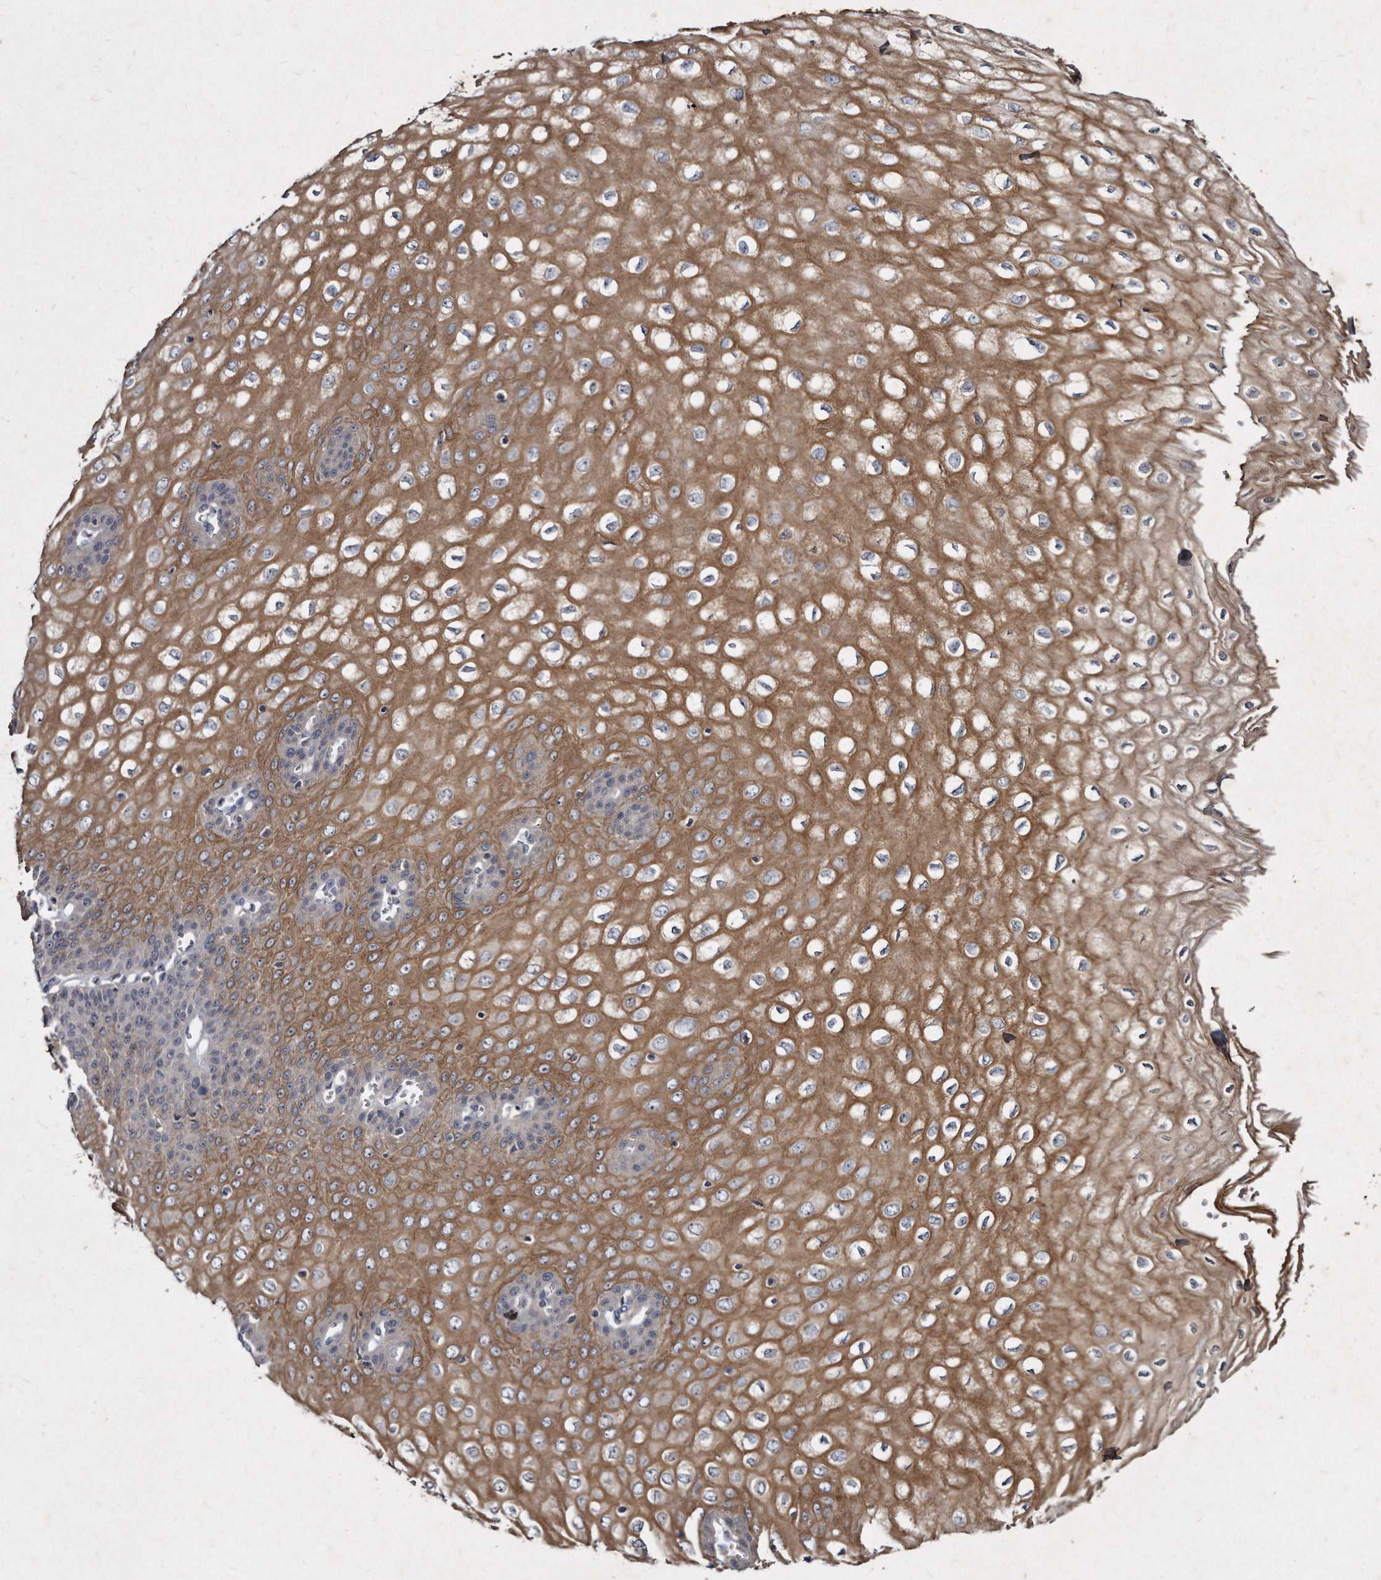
{"staining": {"intensity": "strong", "quantity": ">75%", "location": "cytoplasmic/membranous"}, "tissue": "esophagus", "cell_type": "Squamous epithelial cells", "image_type": "normal", "snomed": [{"axis": "morphology", "description": "Normal tissue, NOS"}, {"axis": "topography", "description": "Esophagus"}], "caption": "Strong cytoplasmic/membranous expression is present in approximately >75% of squamous epithelial cells in normal esophagus.", "gene": "KLHDC3", "patient": {"sex": "male", "age": 60}}